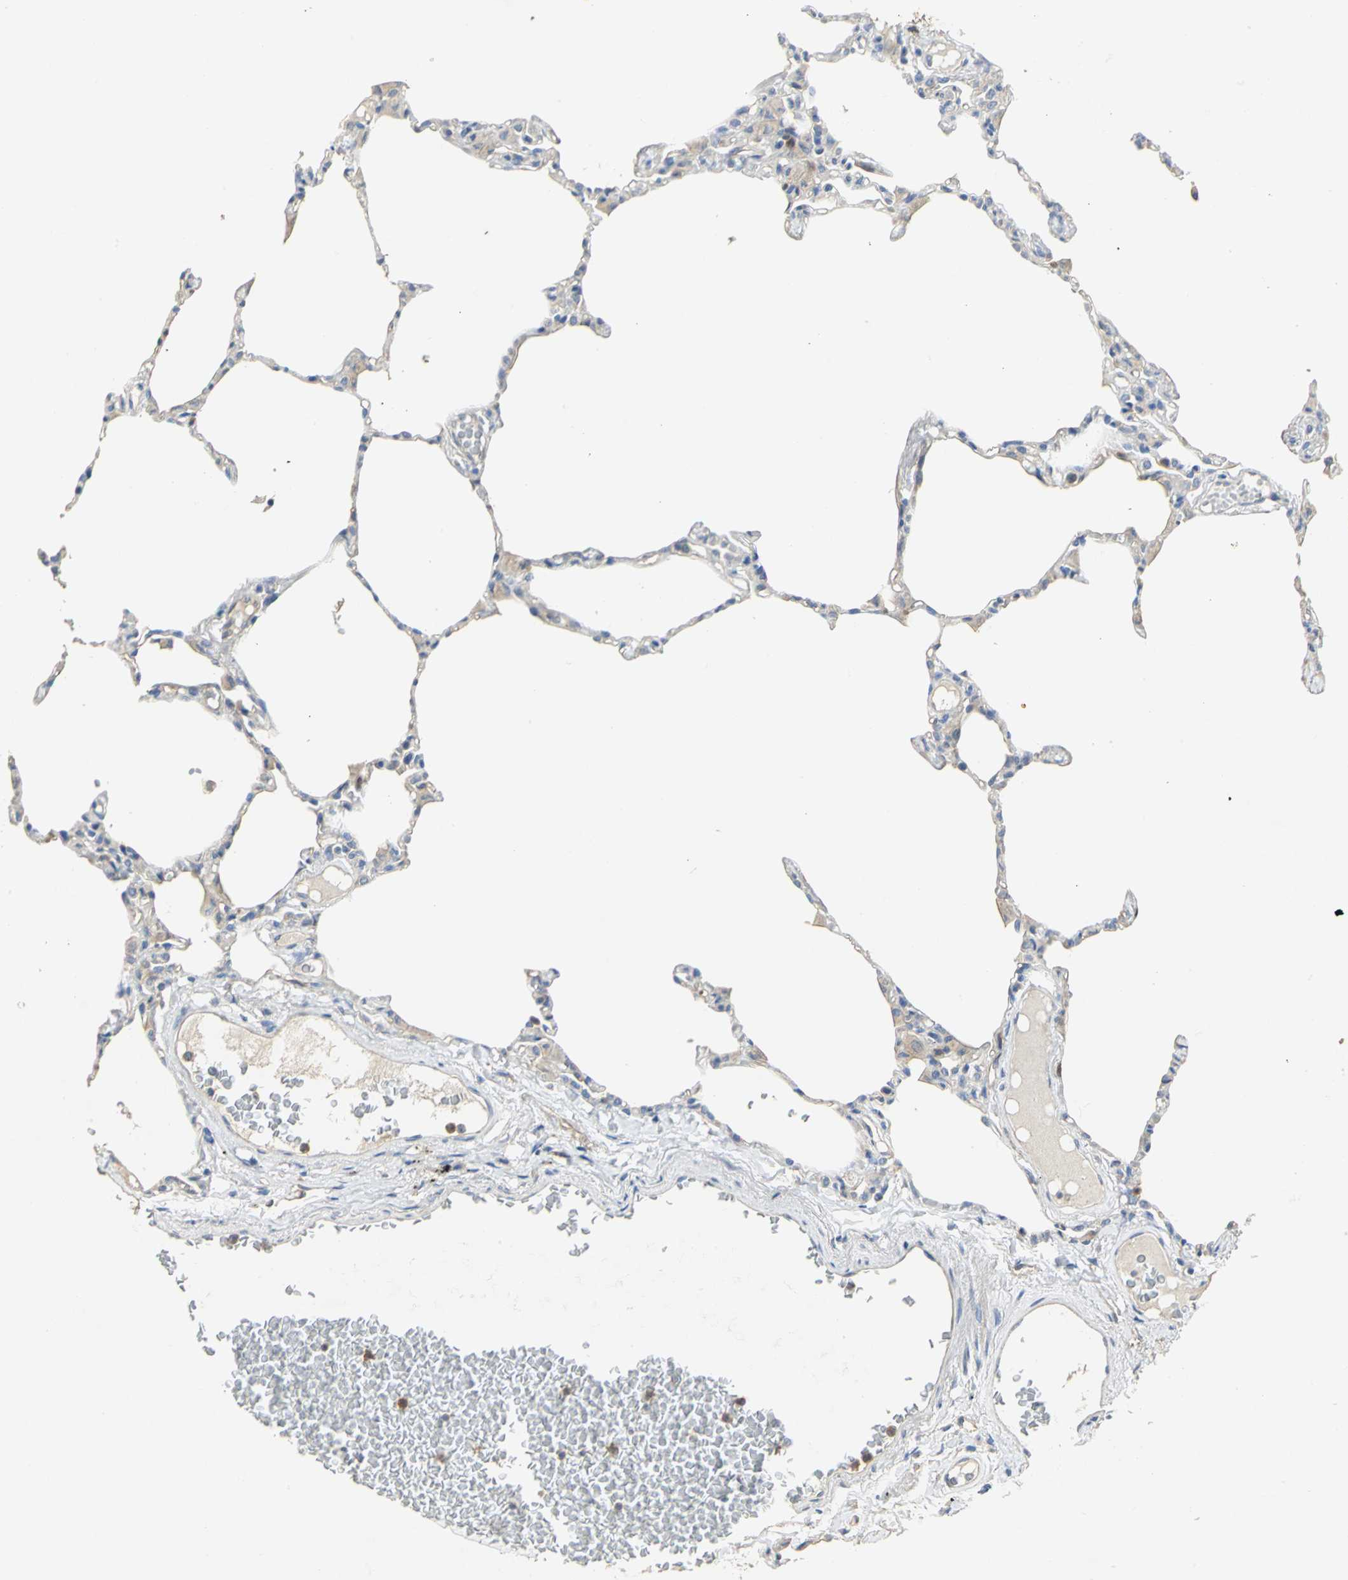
{"staining": {"intensity": "weak", "quantity": "<25%", "location": "cytoplasmic/membranous"}, "tissue": "lung", "cell_type": "Alveolar cells", "image_type": "normal", "snomed": [{"axis": "morphology", "description": "Normal tissue, NOS"}, {"axis": "topography", "description": "Lung"}], "caption": "Lung was stained to show a protein in brown. There is no significant positivity in alveolar cells. (DAB immunohistochemistry, high magnification).", "gene": "DLGAP5", "patient": {"sex": "female", "age": 49}}